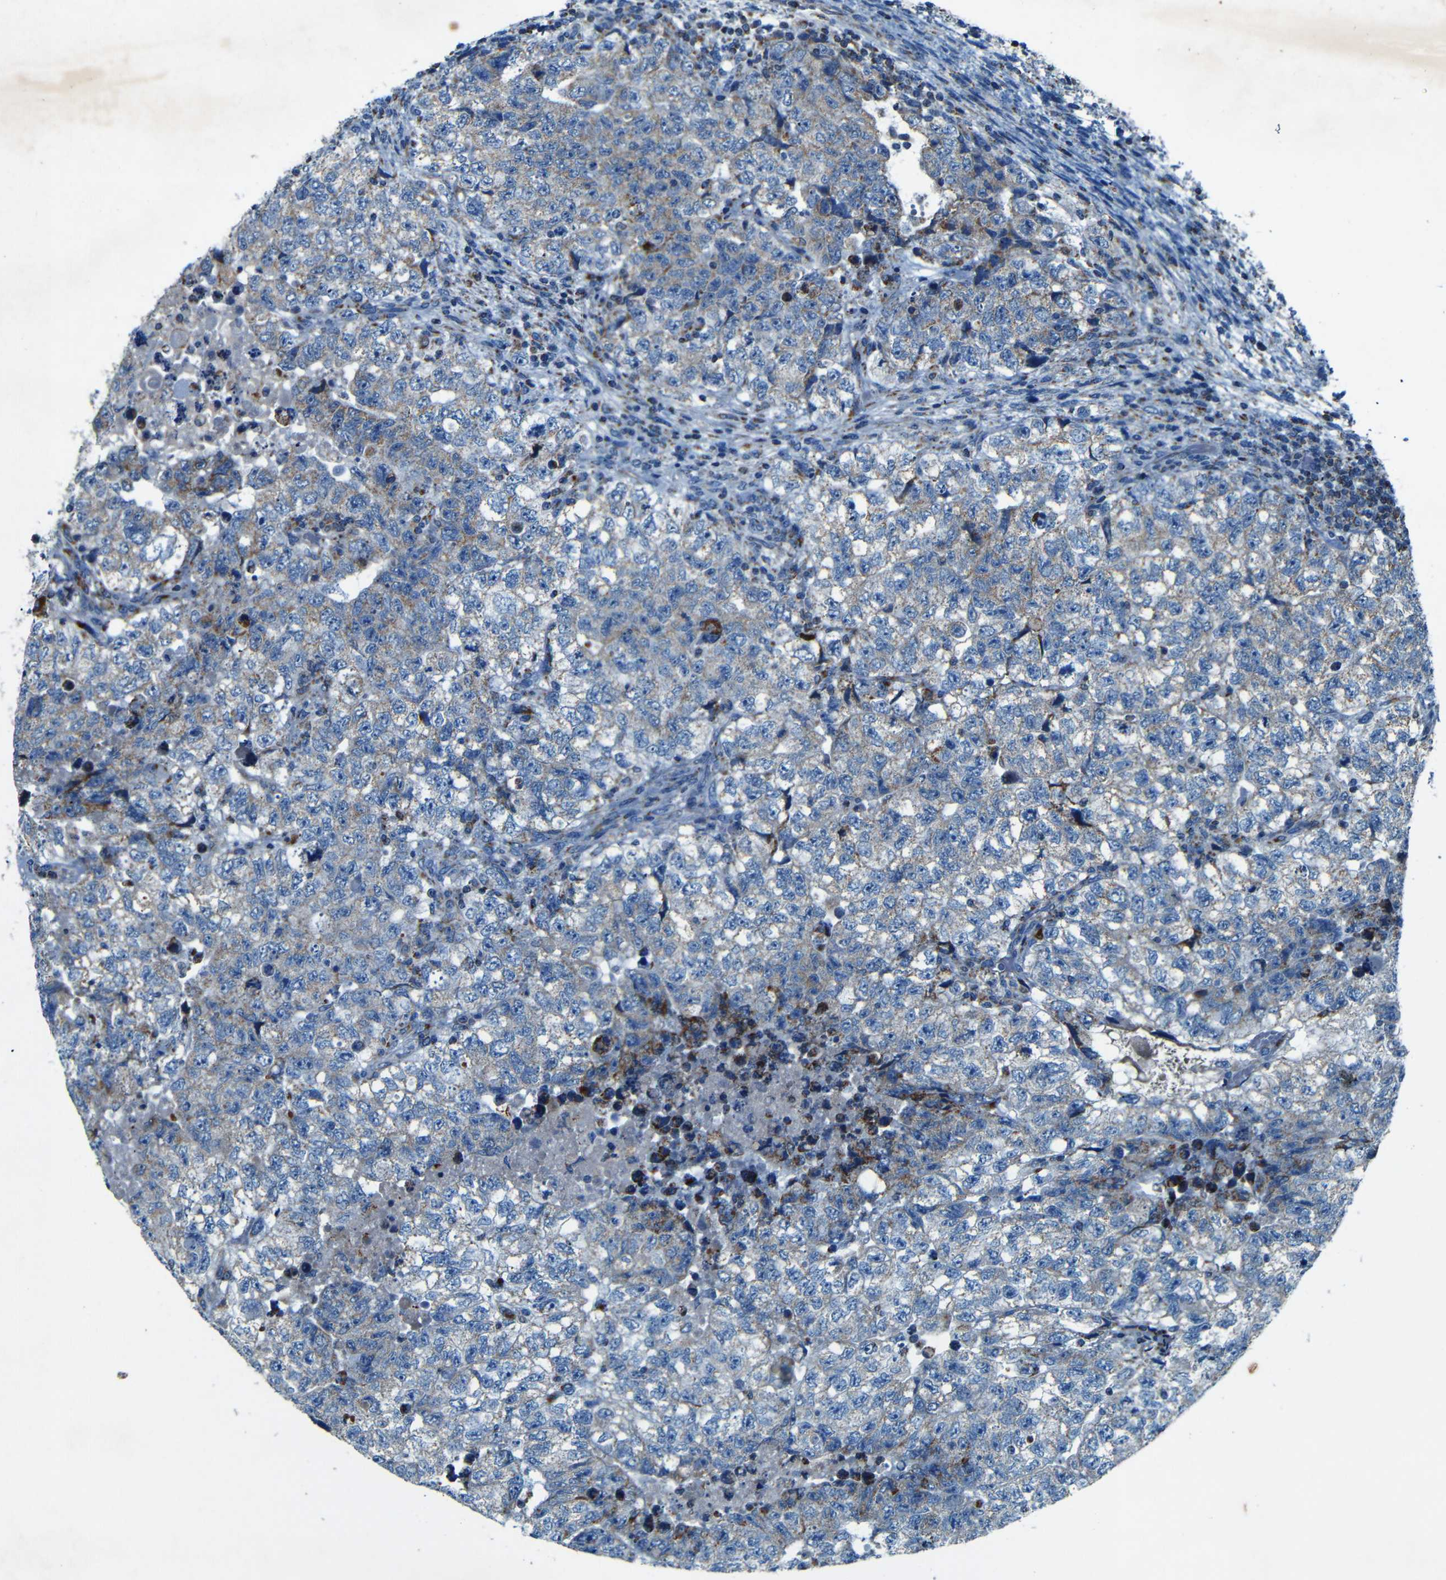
{"staining": {"intensity": "weak", "quantity": ">75%", "location": "cytoplasmic/membranous"}, "tissue": "testis cancer", "cell_type": "Tumor cells", "image_type": "cancer", "snomed": [{"axis": "morphology", "description": "Carcinoma, Embryonal, NOS"}, {"axis": "topography", "description": "Testis"}], "caption": "Immunohistochemical staining of testis embryonal carcinoma shows weak cytoplasmic/membranous protein staining in about >75% of tumor cells.", "gene": "WSCD2", "patient": {"sex": "male", "age": 36}}